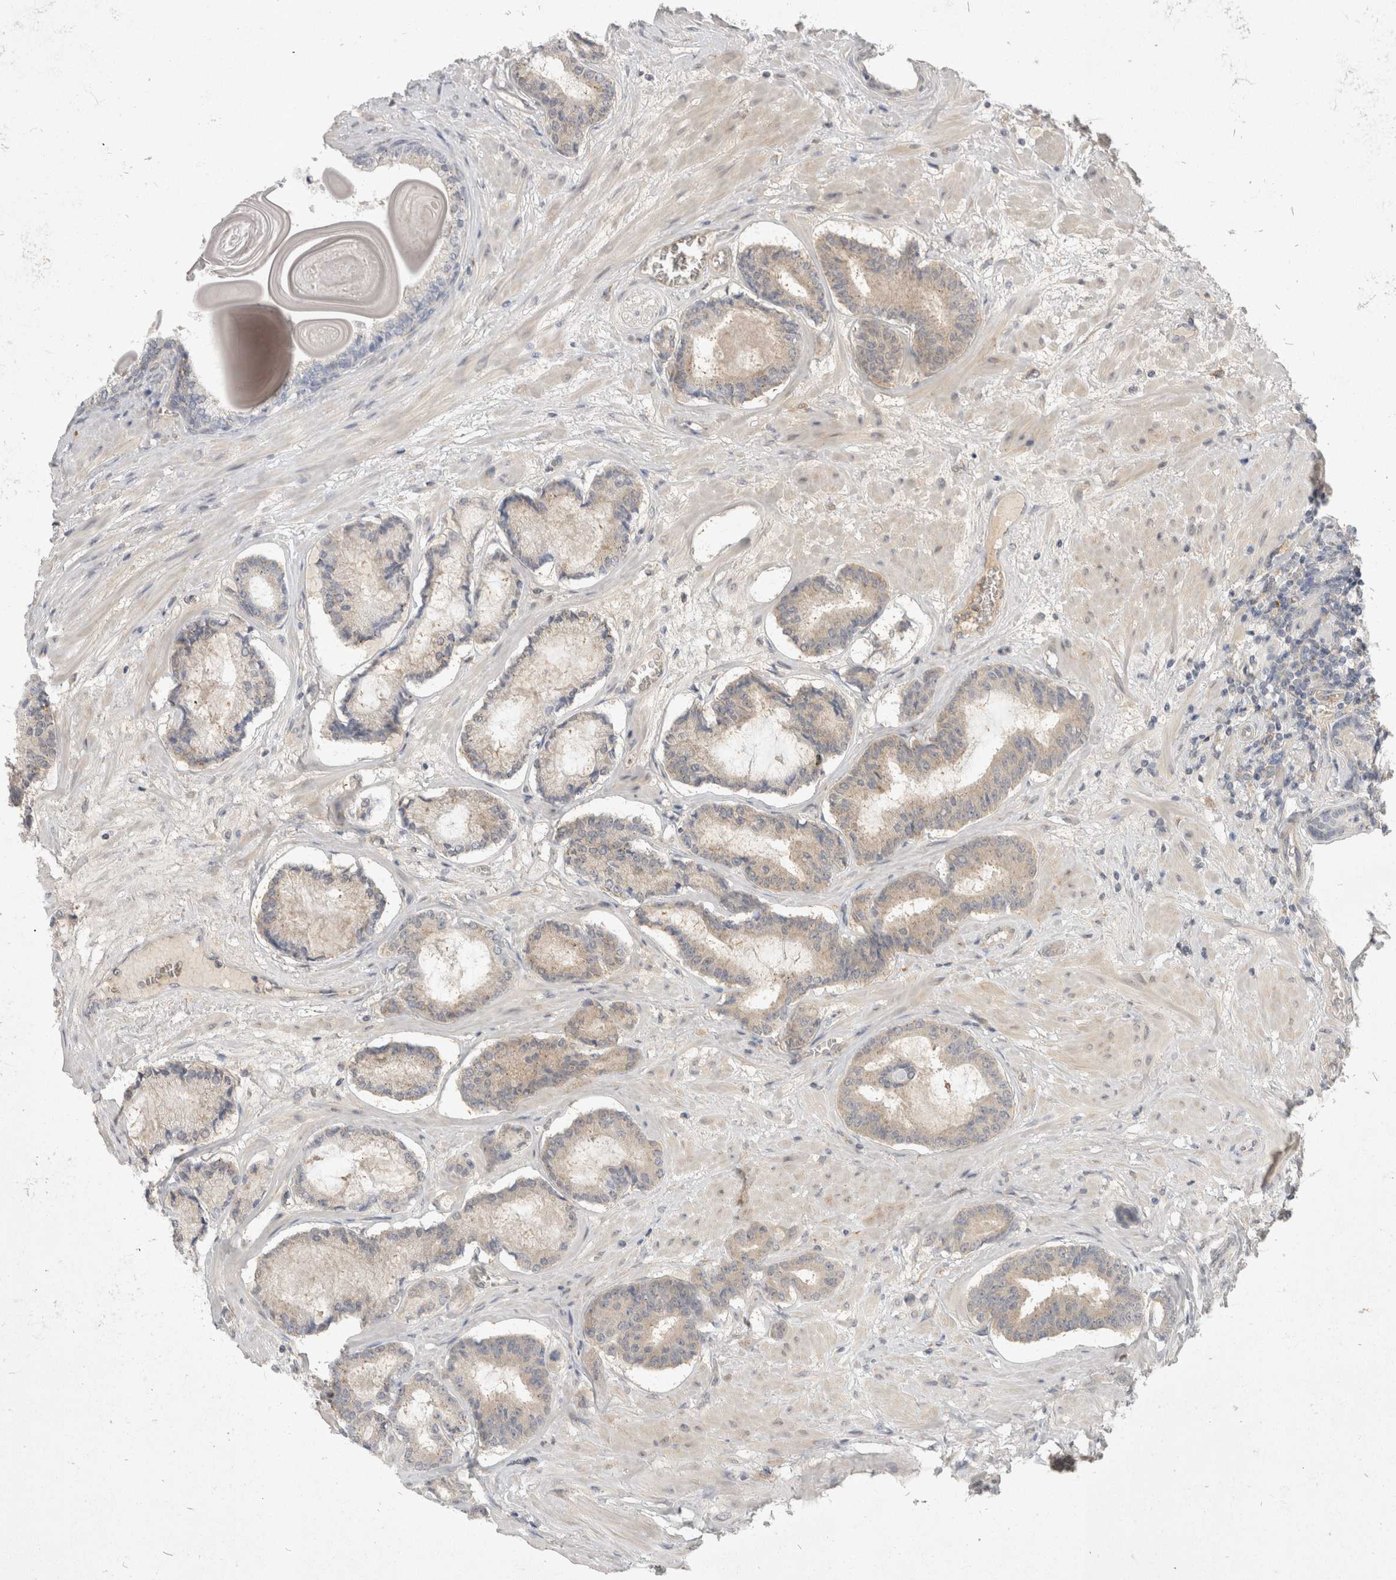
{"staining": {"intensity": "weak", "quantity": "<25%", "location": "cytoplasmic/membranous"}, "tissue": "prostate cancer", "cell_type": "Tumor cells", "image_type": "cancer", "snomed": [{"axis": "morphology", "description": "Adenocarcinoma, Low grade"}, {"axis": "topography", "description": "Prostate"}], "caption": "Micrograph shows no significant protein positivity in tumor cells of prostate cancer.", "gene": "EIF4G3", "patient": {"sex": "male", "age": 60}}